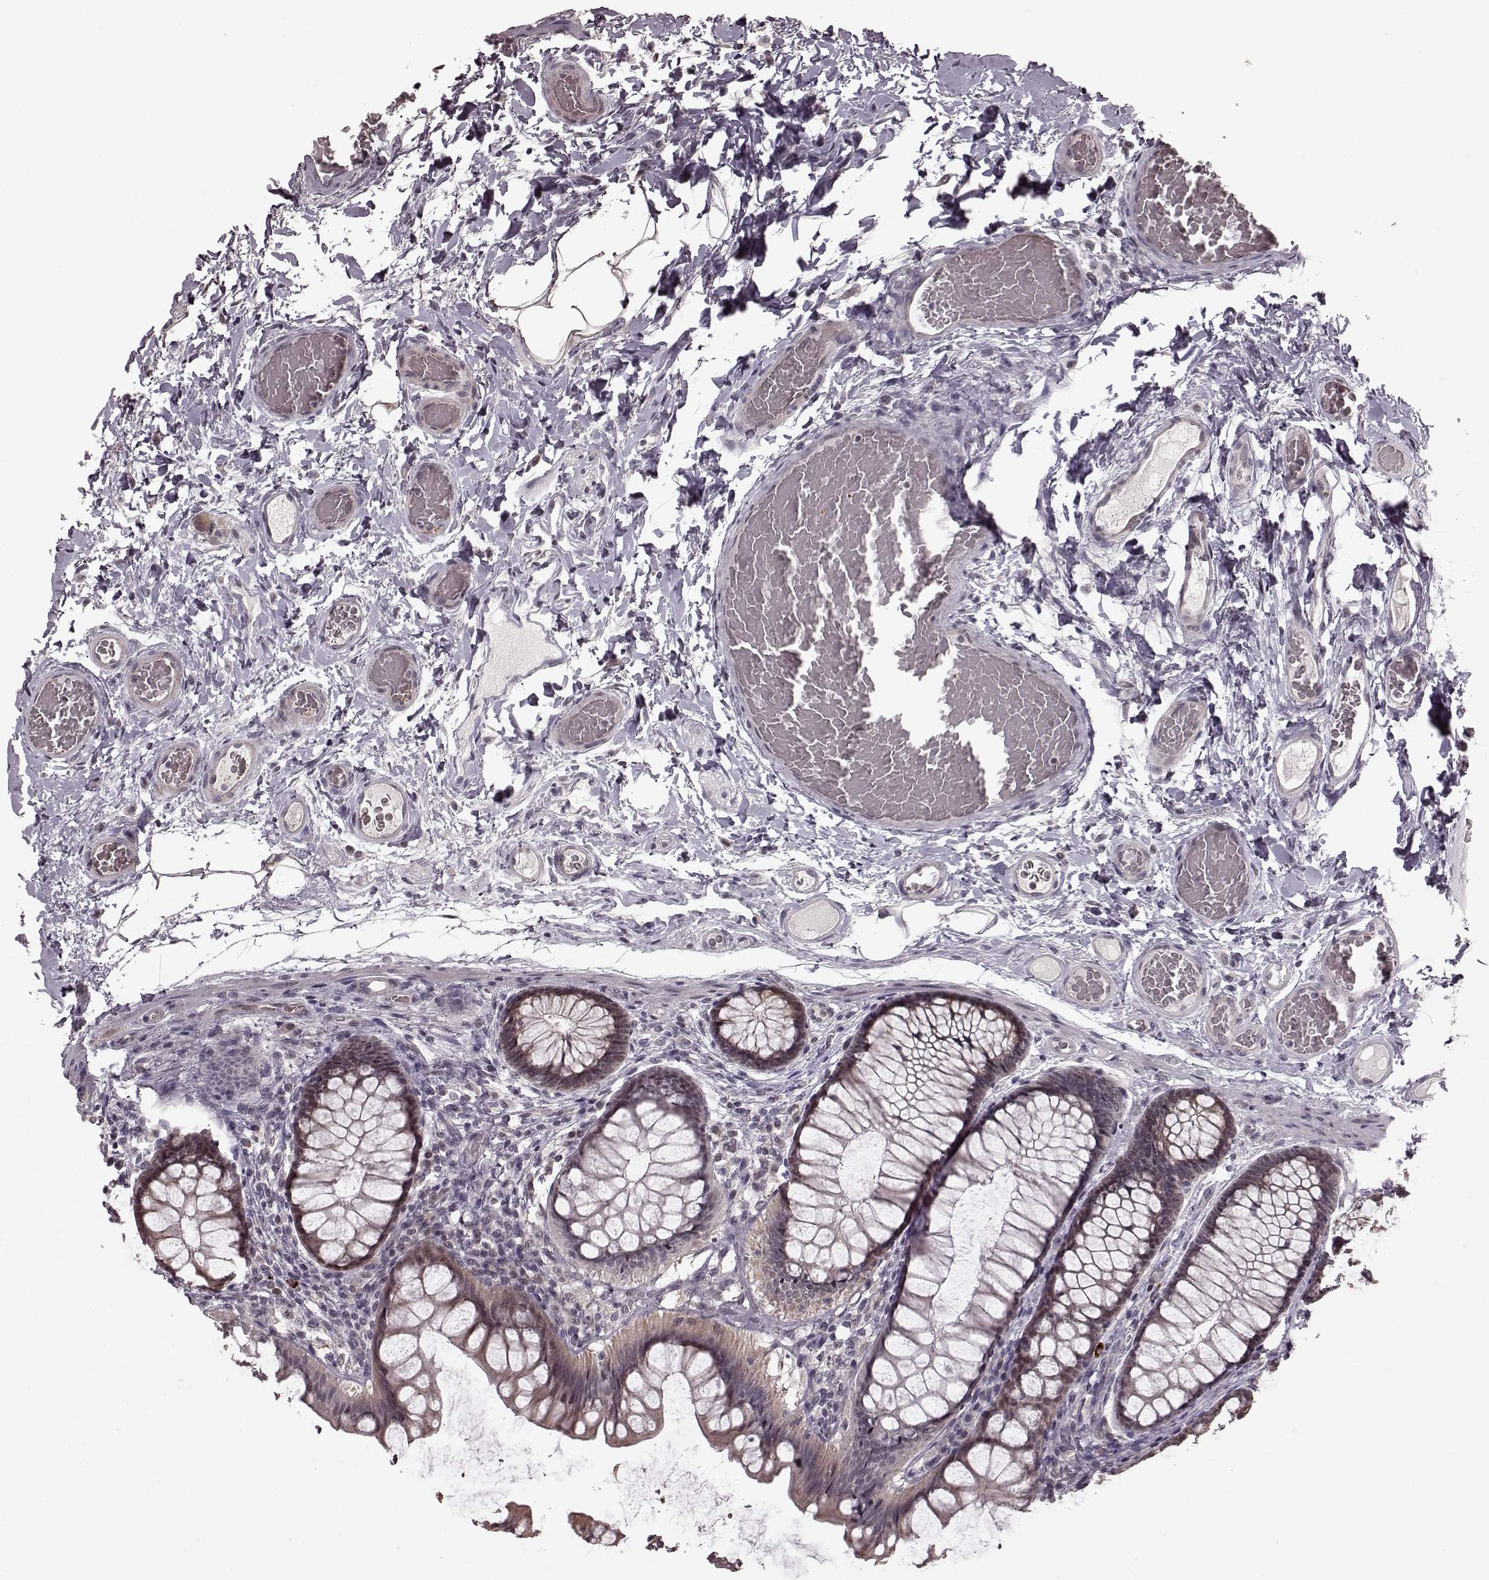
{"staining": {"intensity": "negative", "quantity": "none", "location": "none"}, "tissue": "colon", "cell_type": "Endothelial cells", "image_type": "normal", "snomed": [{"axis": "morphology", "description": "Normal tissue, NOS"}, {"axis": "topography", "description": "Colon"}], "caption": "This histopathology image is of normal colon stained with immunohistochemistry (IHC) to label a protein in brown with the nuclei are counter-stained blue. There is no expression in endothelial cells.", "gene": "PLCB4", "patient": {"sex": "female", "age": 65}}